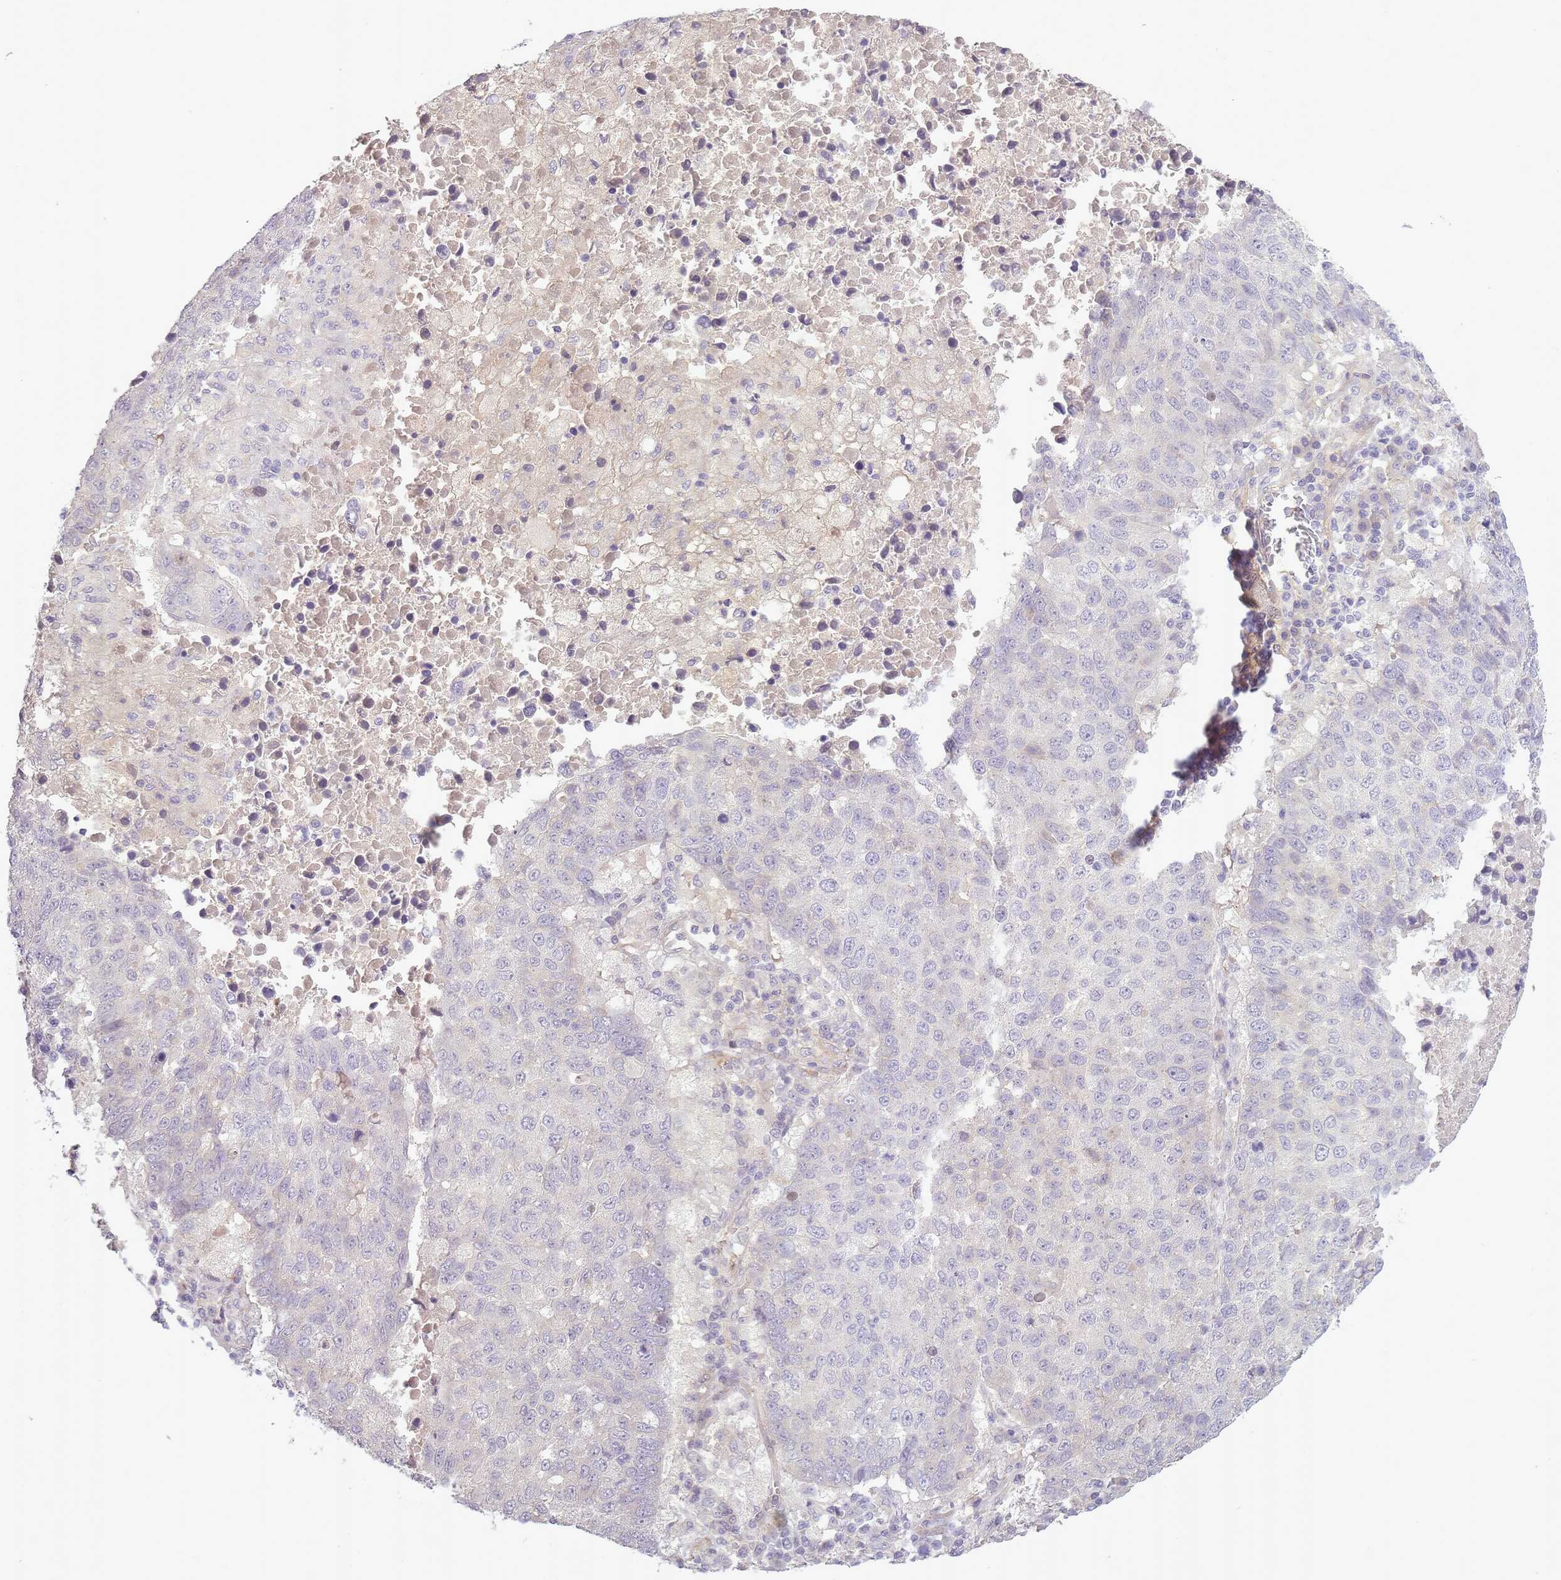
{"staining": {"intensity": "negative", "quantity": "none", "location": "none"}, "tissue": "lung cancer", "cell_type": "Tumor cells", "image_type": "cancer", "snomed": [{"axis": "morphology", "description": "Squamous cell carcinoma, NOS"}, {"axis": "topography", "description": "Lung"}], "caption": "This micrograph is of lung cancer (squamous cell carcinoma) stained with immunohistochemistry (IHC) to label a protein in brown with the nuclei are counter-stained blue. There is no positivity in tumor cells.", "gene": "SLC8A2", "patient": {"sex": "male", "age": 73}}